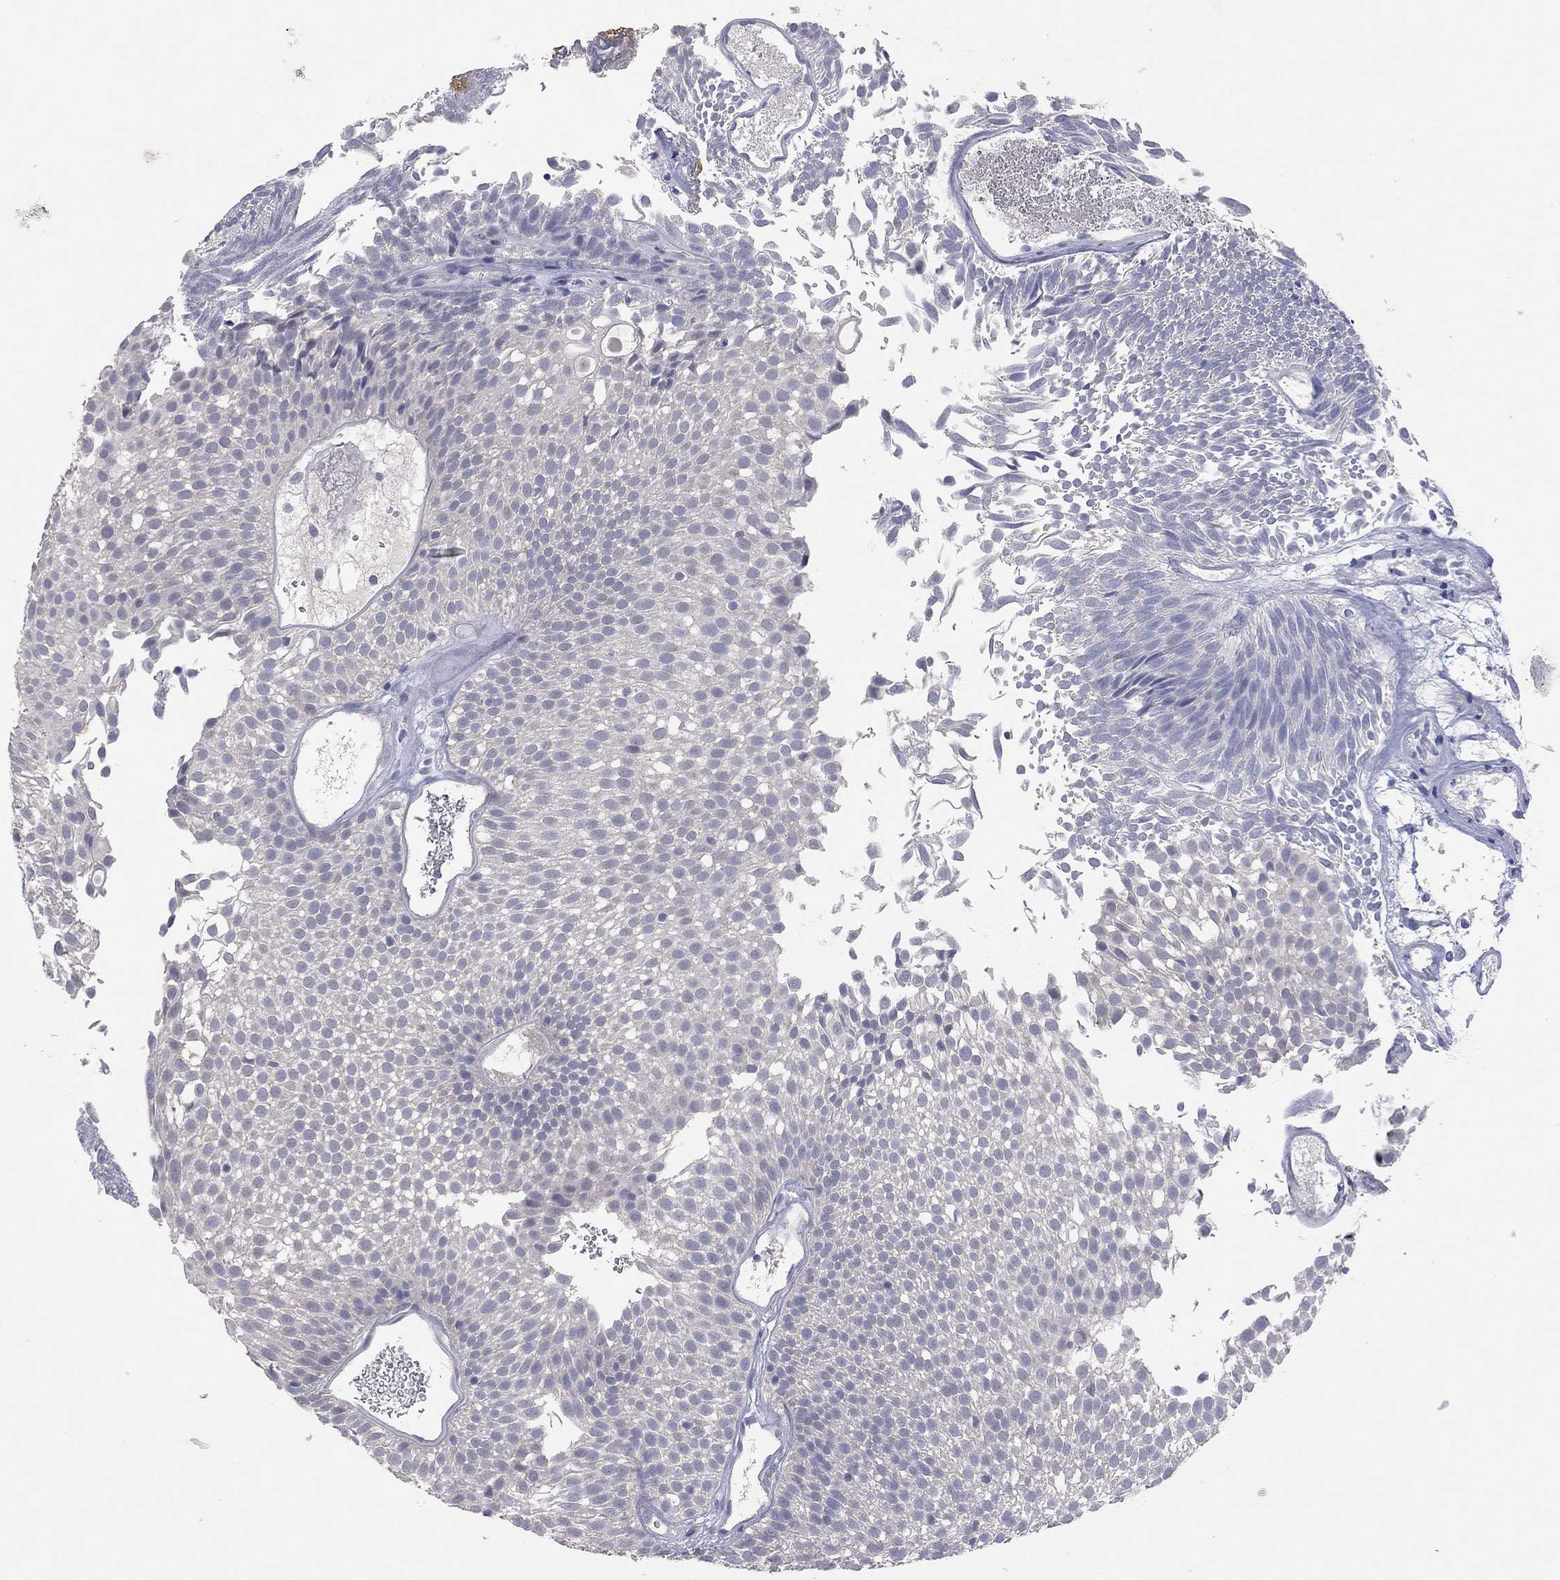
{"staining": {"intensity": "negative", "quantity": "none", "location": "none"}, "tissue": "urothelial cancer", "cell_type": "Tumor cells", "image_type": "cancer", "snomed": [{"axis": "morphology", "description": "Urothelial carcinoma, Low grade"}, {"axis": "topography", "description": "Urinary bladder"}], "caption": "A high-resolution micrograph shows immunohistochemistry staining of urothelial carcinoma (low-grade), which shows no significant positivity in tumor cells. The staining was performed using DAB to visualize the protein expression in brown, while the nuclei were stained in blue with hematoxylin (Magnification: 20x).", "gene": "MMP13", "patient": {"sex": "male", "age": 52}}